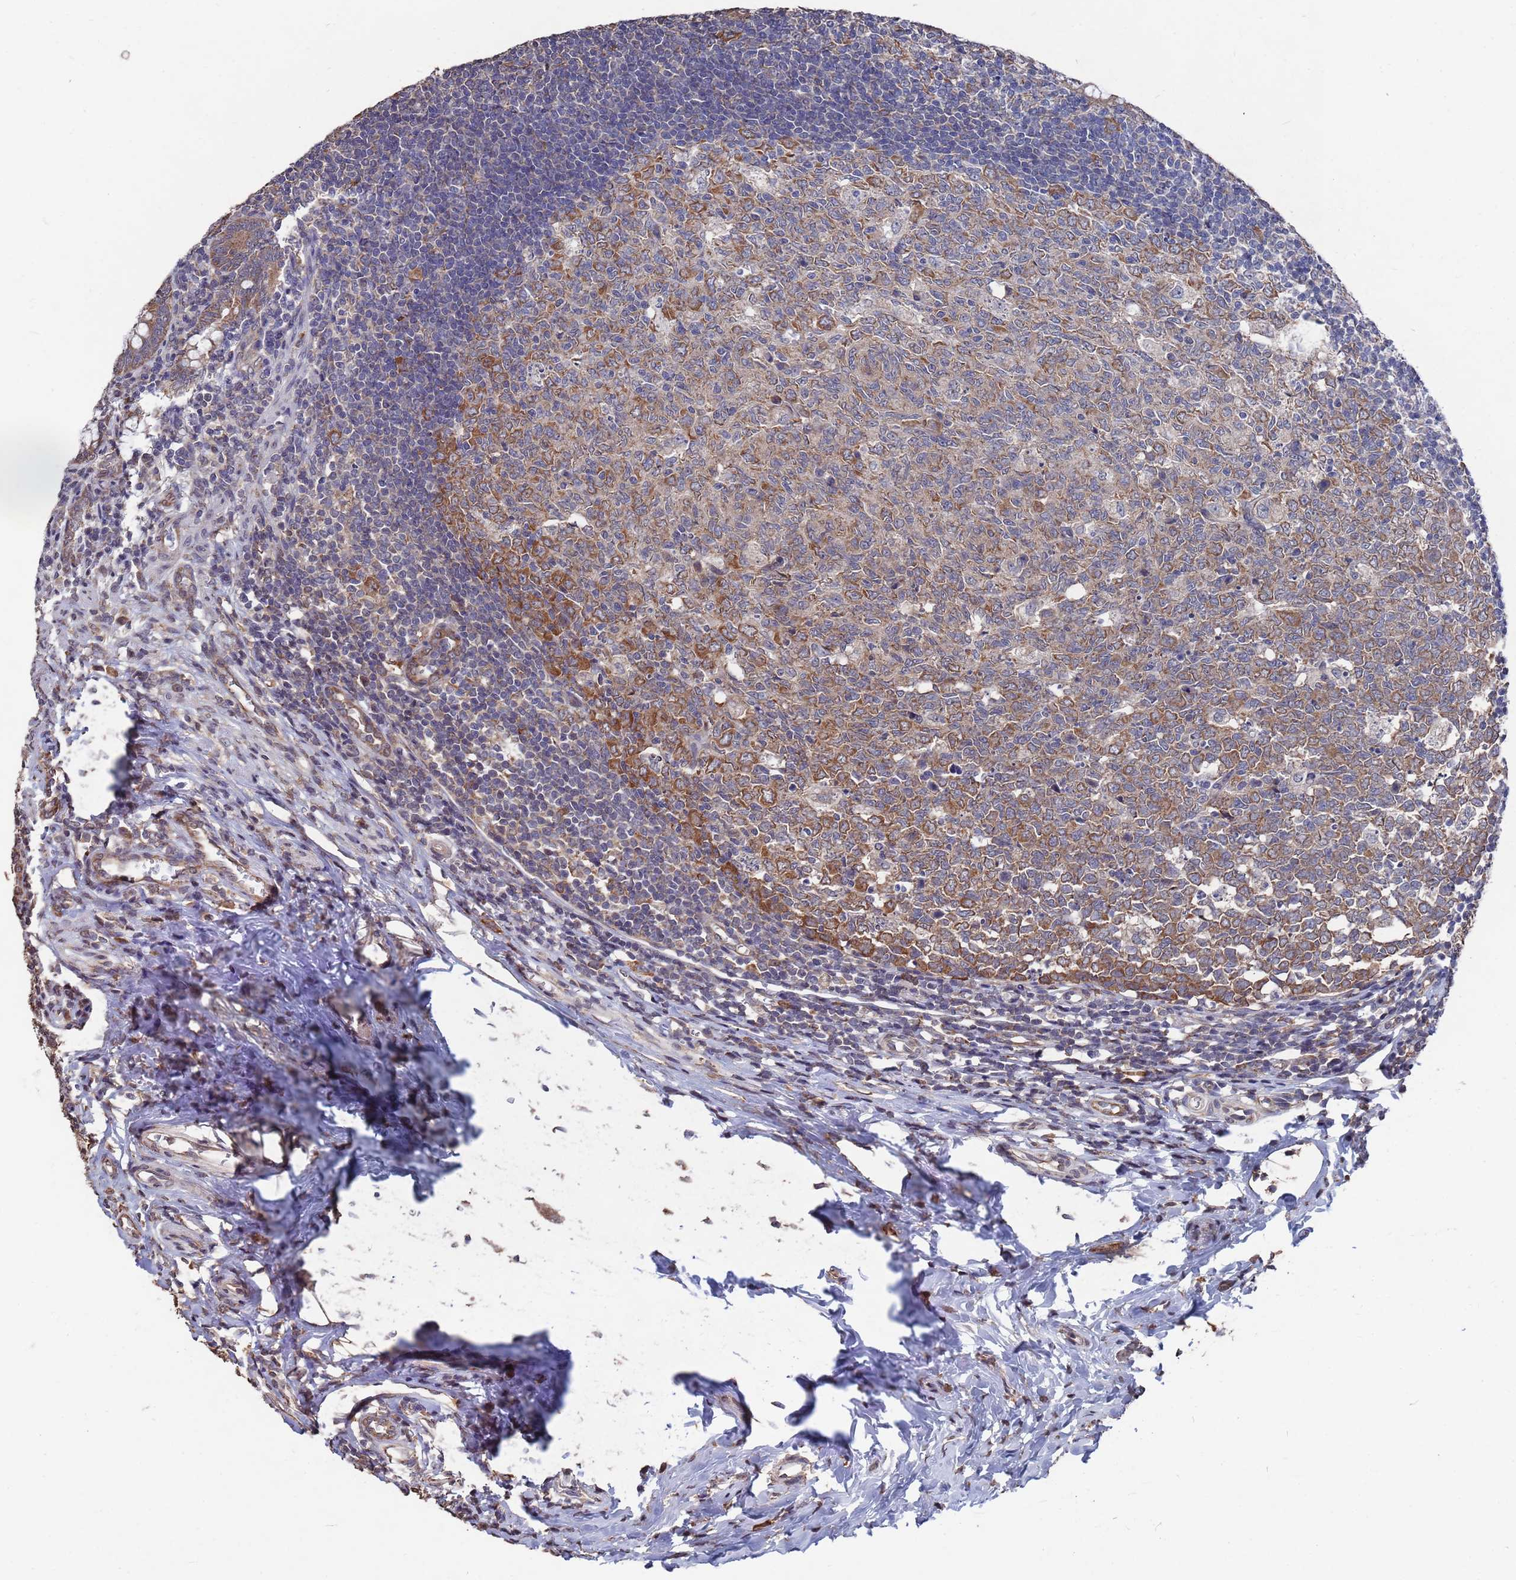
{"staining": {"intensity": "moderate", "quantity": ">75%", "location": "cytoplasmic/membranous"}, "tissue": "appendix", "cell_type": "Glandular cells", "image_type": "normal", "snomed": [{"axis": "morphology", "description": "Normal tissue, NOS"}, {"axis": "topography", "description": "Appendix"}], "caption": "Brown immunohistochemical staining in unremarkable human appendix demonstrates moderate cytoplasmic/membranous positivity in approximately >75% of glandular cells.", "gene": "CFAP119", "patient": {"sex": "male", "age": 14}}